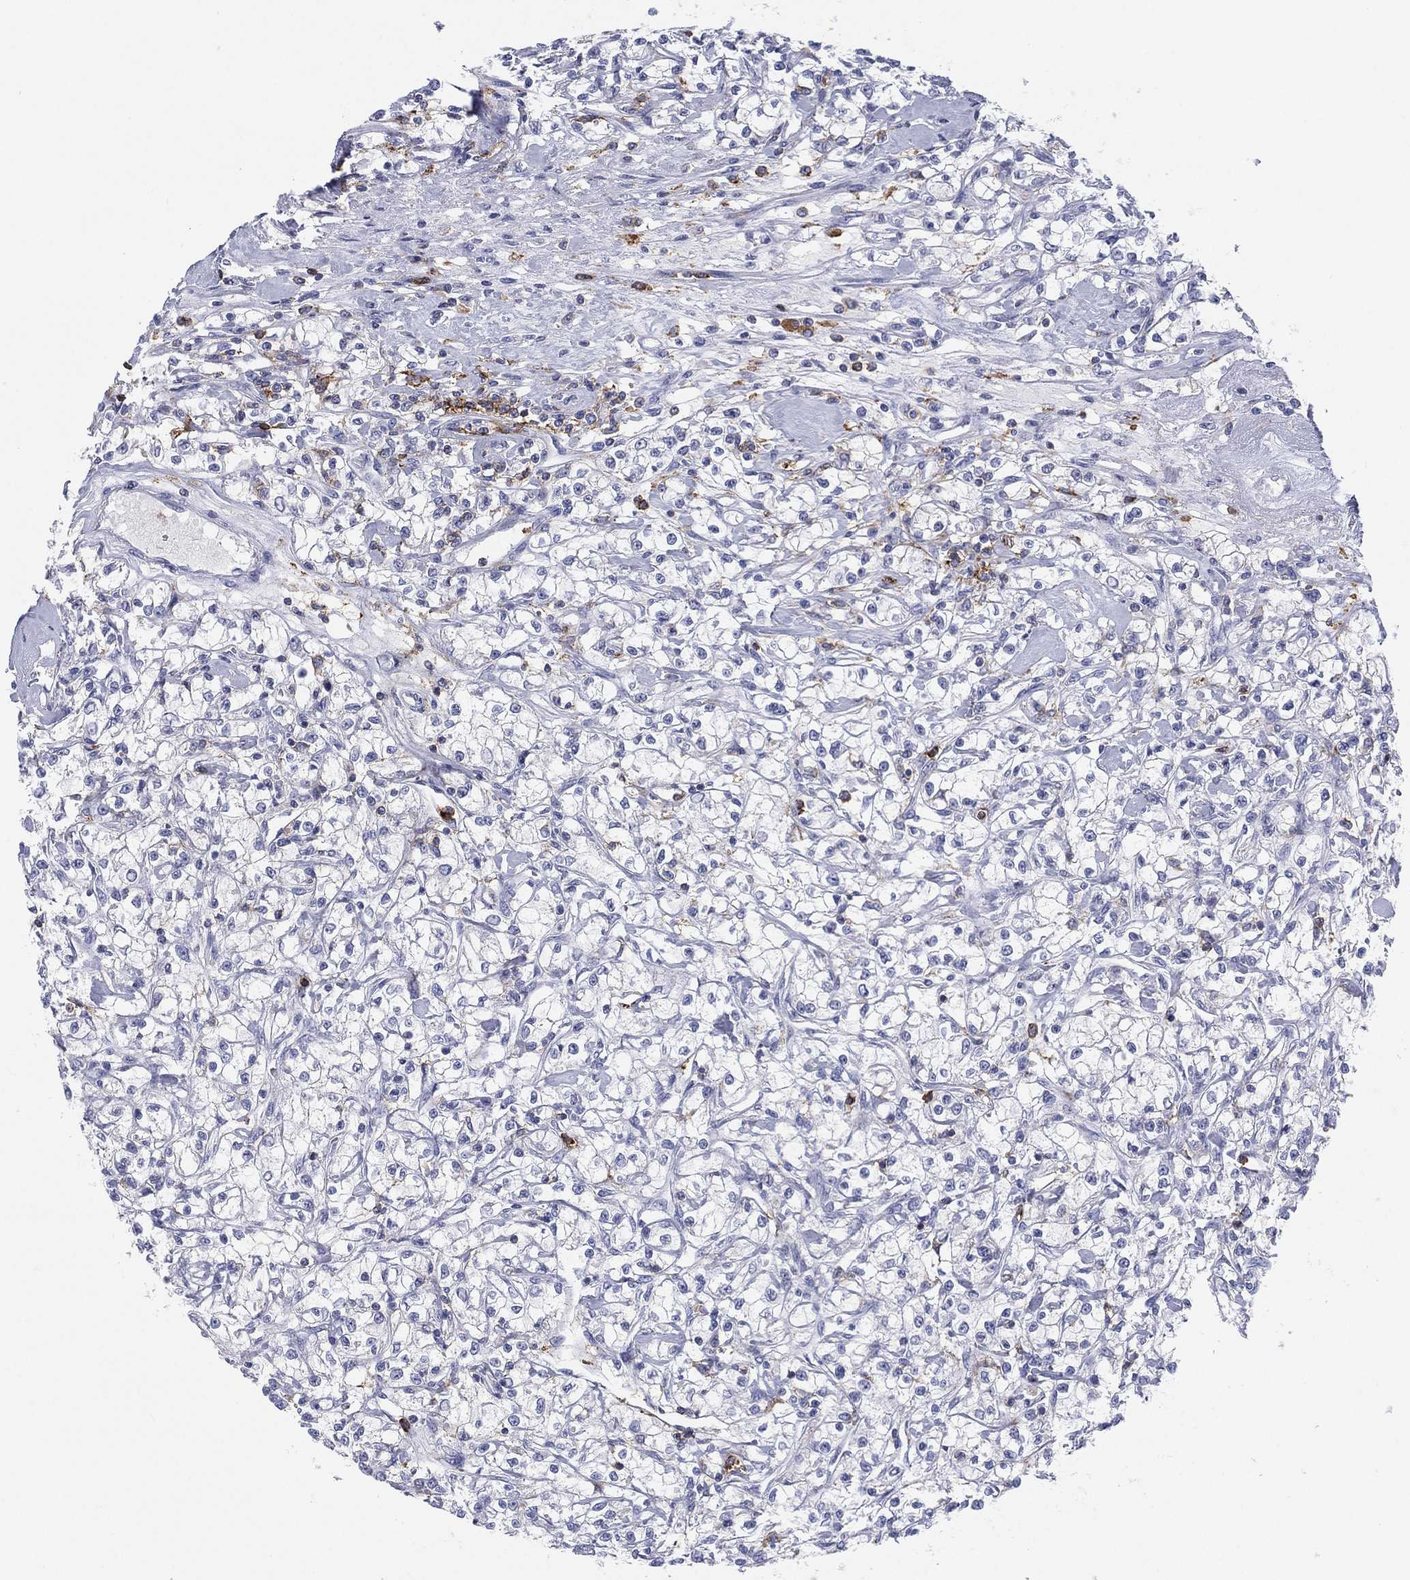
{"staining": {"intensity": "negative", "quantity": "none", "location": "none"}, "tissue": "renal cancer", "cell_type": "Tumor cells", "image_type": "cancer", "snomed": [{"axis": "morphology", "description": "Adenocarcinoma, NOS"}, {"axis": "topography", "description": "Kidney"}], "caption": "IHC of human renal adenocarcinoma exhibits no expression in tumor cells. (DAB (3,3'-diaminobenzidine) immunohistochemistry (IHC), high magnification).", "gene": "SELPLG", "patient": {"sex": "female", "age": 59}}